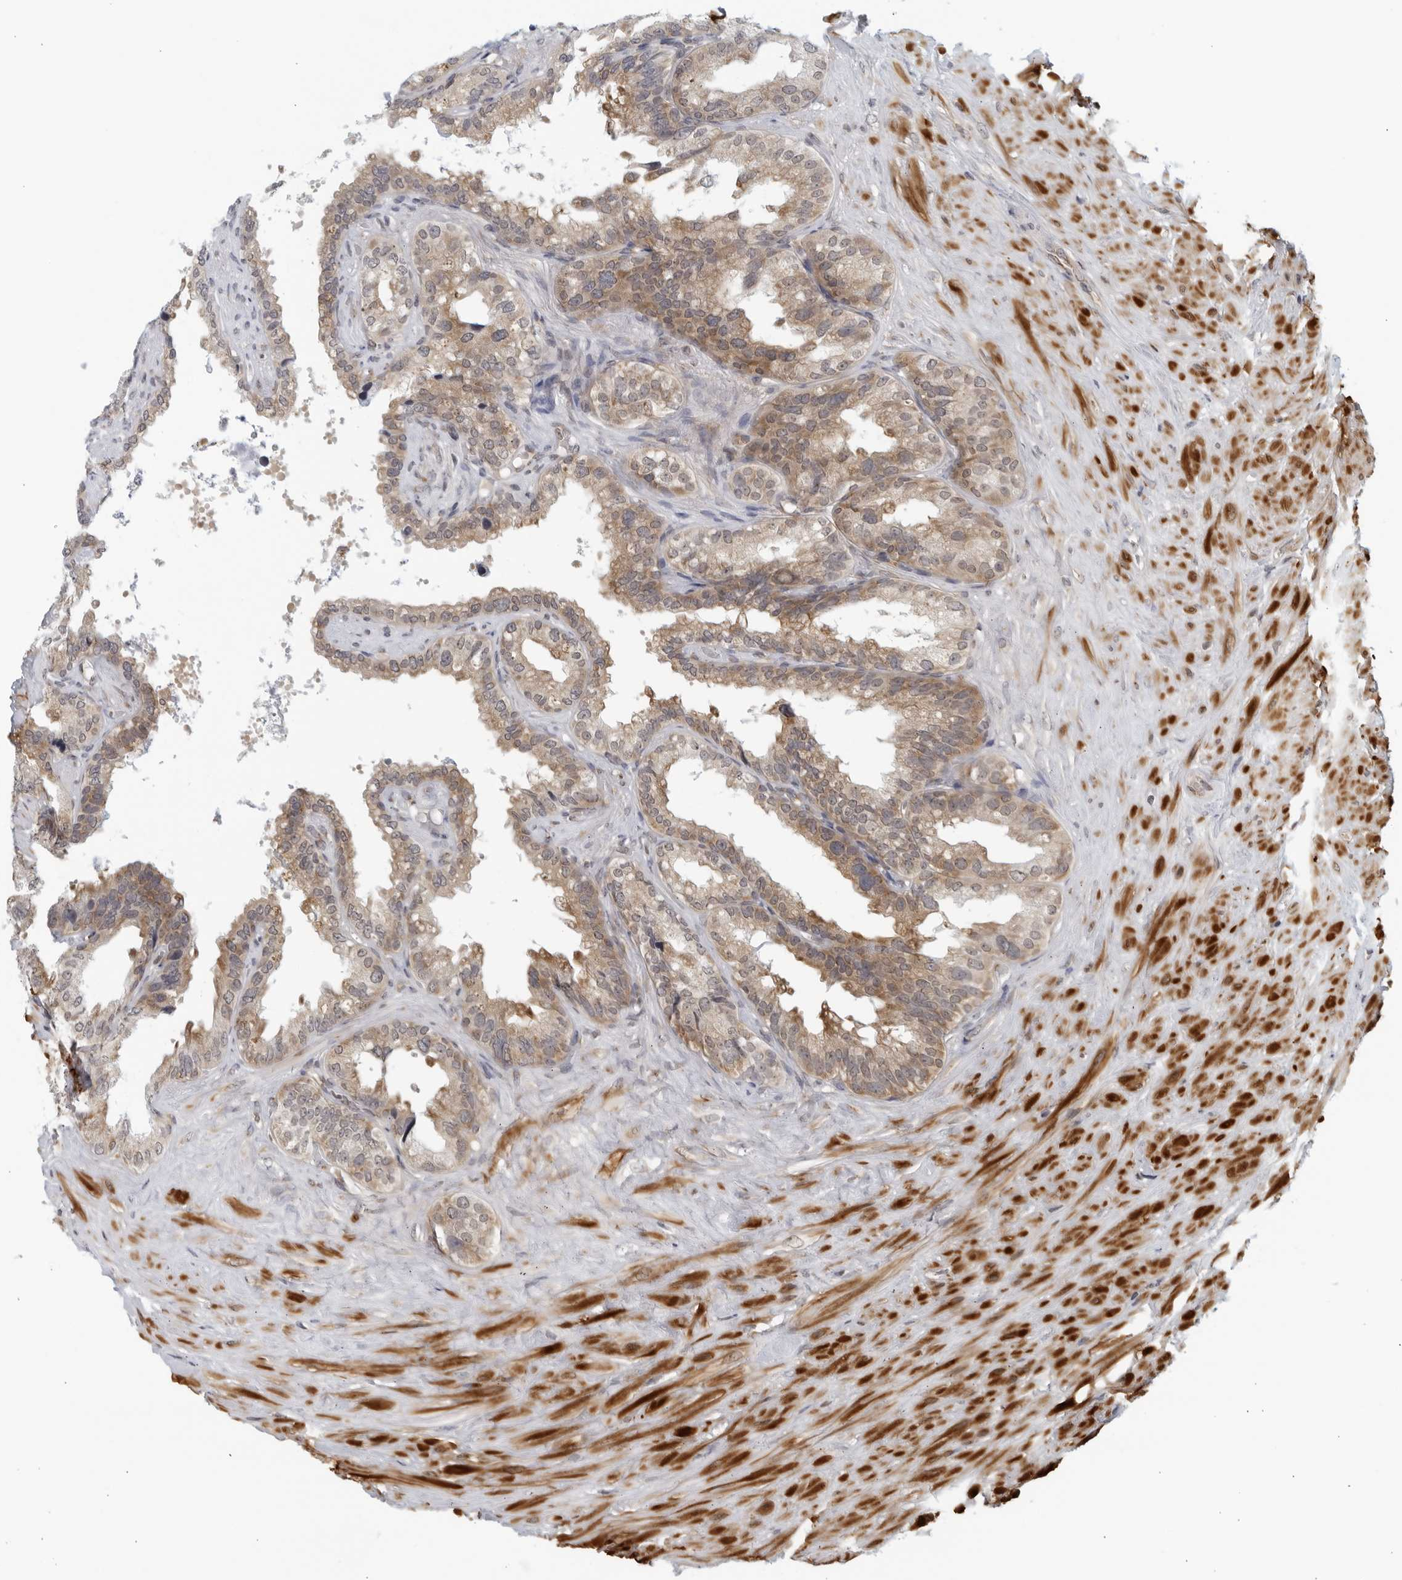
{"staining": {"intensity": "weak", "quantity": ">75%", "location": "cytoplasmic/membranous"}, "tissue": "seminal vesicle", "cell_type": "Glandular cells", "image_type": "normal", "snomed": [{"axis": "morphology", "description": "Normal tissue, NOS"}, {"axis": "topography", "description": "Seminal veicle"}], "caption": "Weak cytoplasmic/membranous staining for a protein is appreciated in approximately >75% of glandular cells of normal seminal vesicle using IHC.", "gene": "RC3H1", "patient": {"sex": "male", "age": 80}}